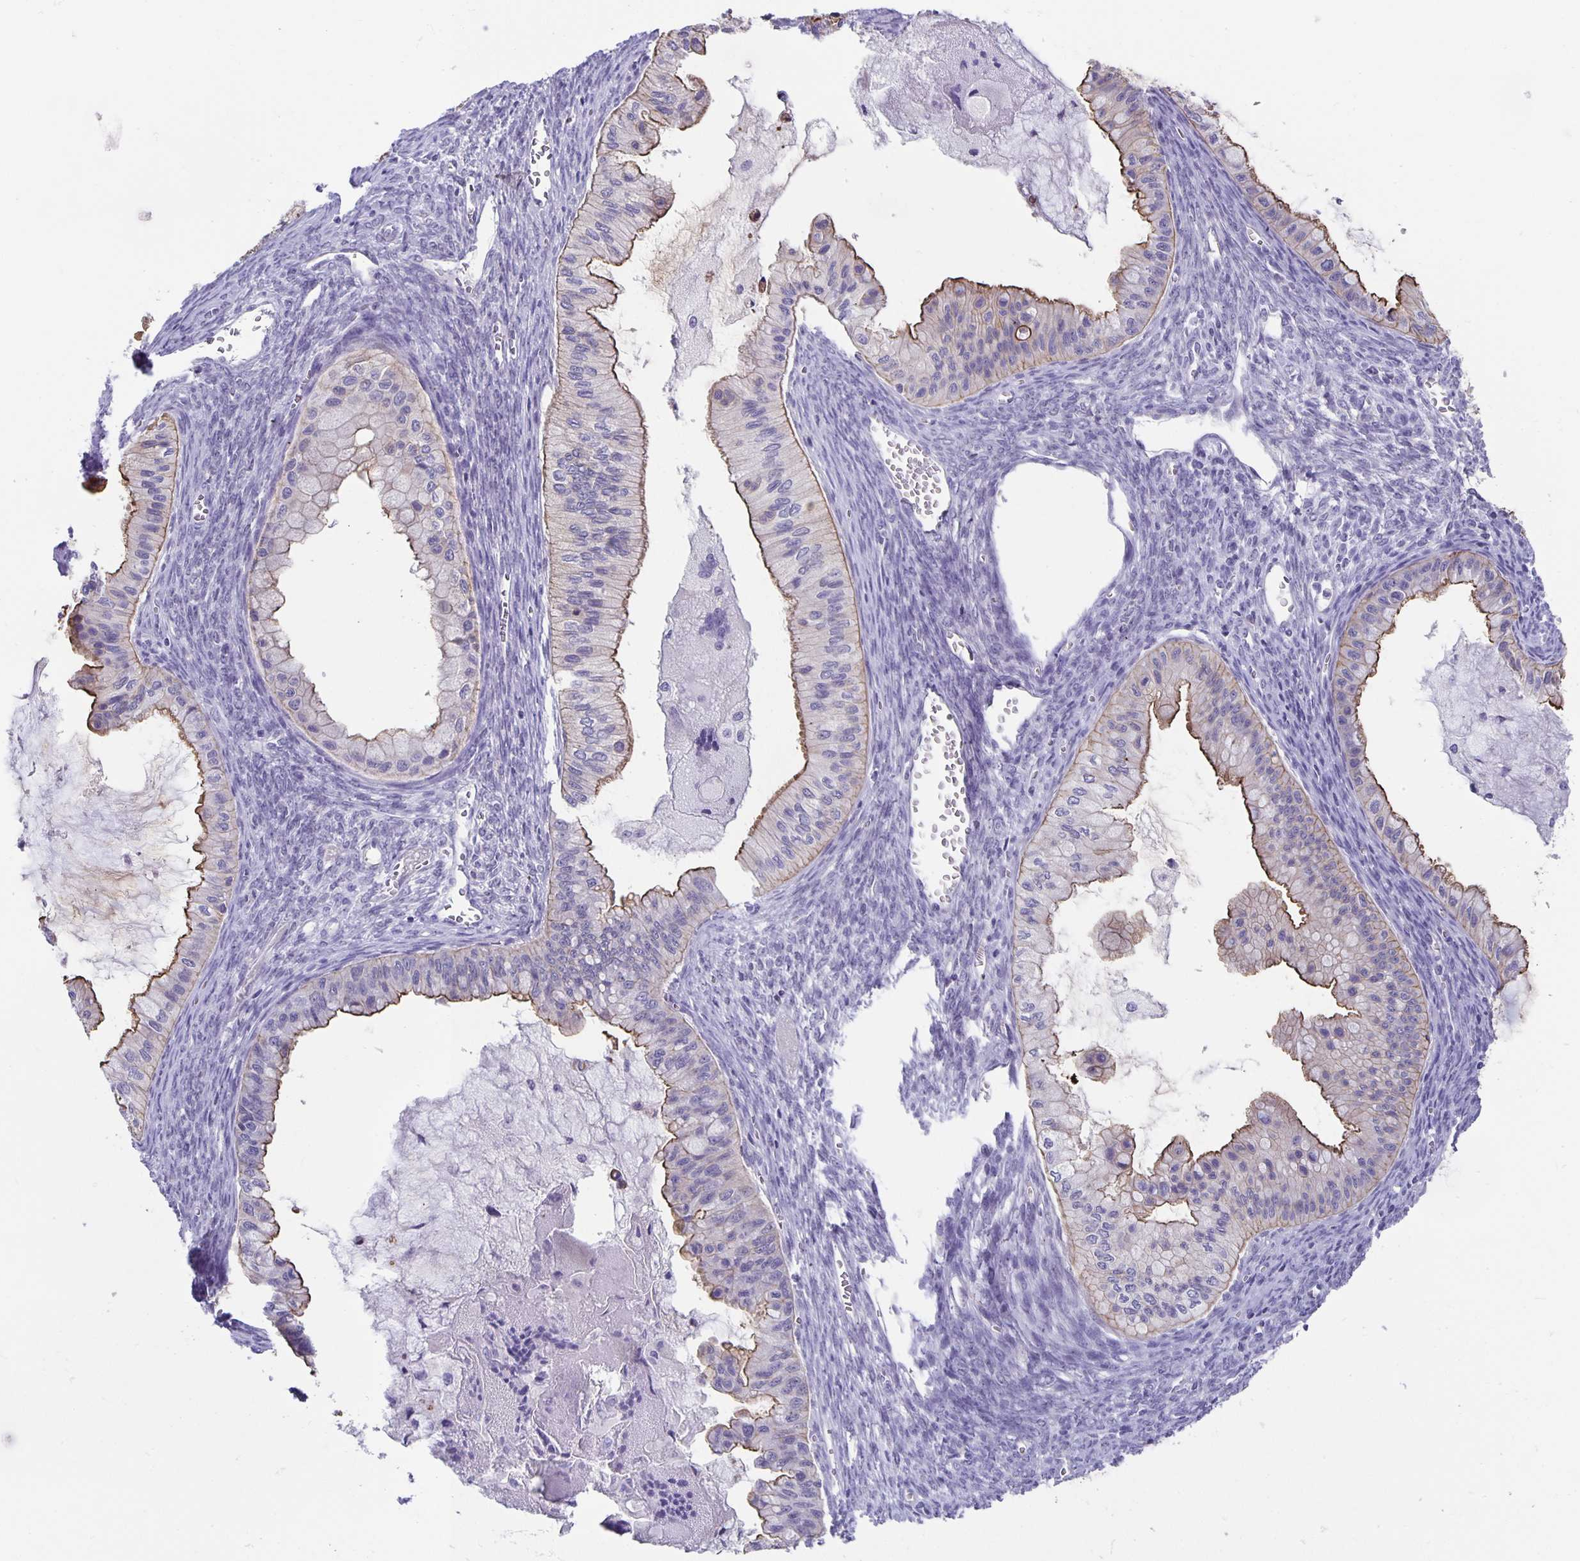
{"staining": {"intensity": "moderate", "quantity": "25%-75%", "location": "cytoplasmic/membranous"}, "tissue": "ovarian cancer", "cell_type": "Tumor cells", "image_type": "cancer", "snomed": [{"axis": "morphology", "description": "Cystadenocarcinoma, mucinous, NOS"}, {"axis": "topography", "description": "Ovary"}], "caption": "Mucinous cystadenocarcinoma (ovarian) was stained to show a protein in brown. There is medium levels of moderate cytoplasmic/membranous expression in approximately 25%-75% of tumor cells.", "gene": "PTPN3", "patient": {"sex": "female", "age": 72}}